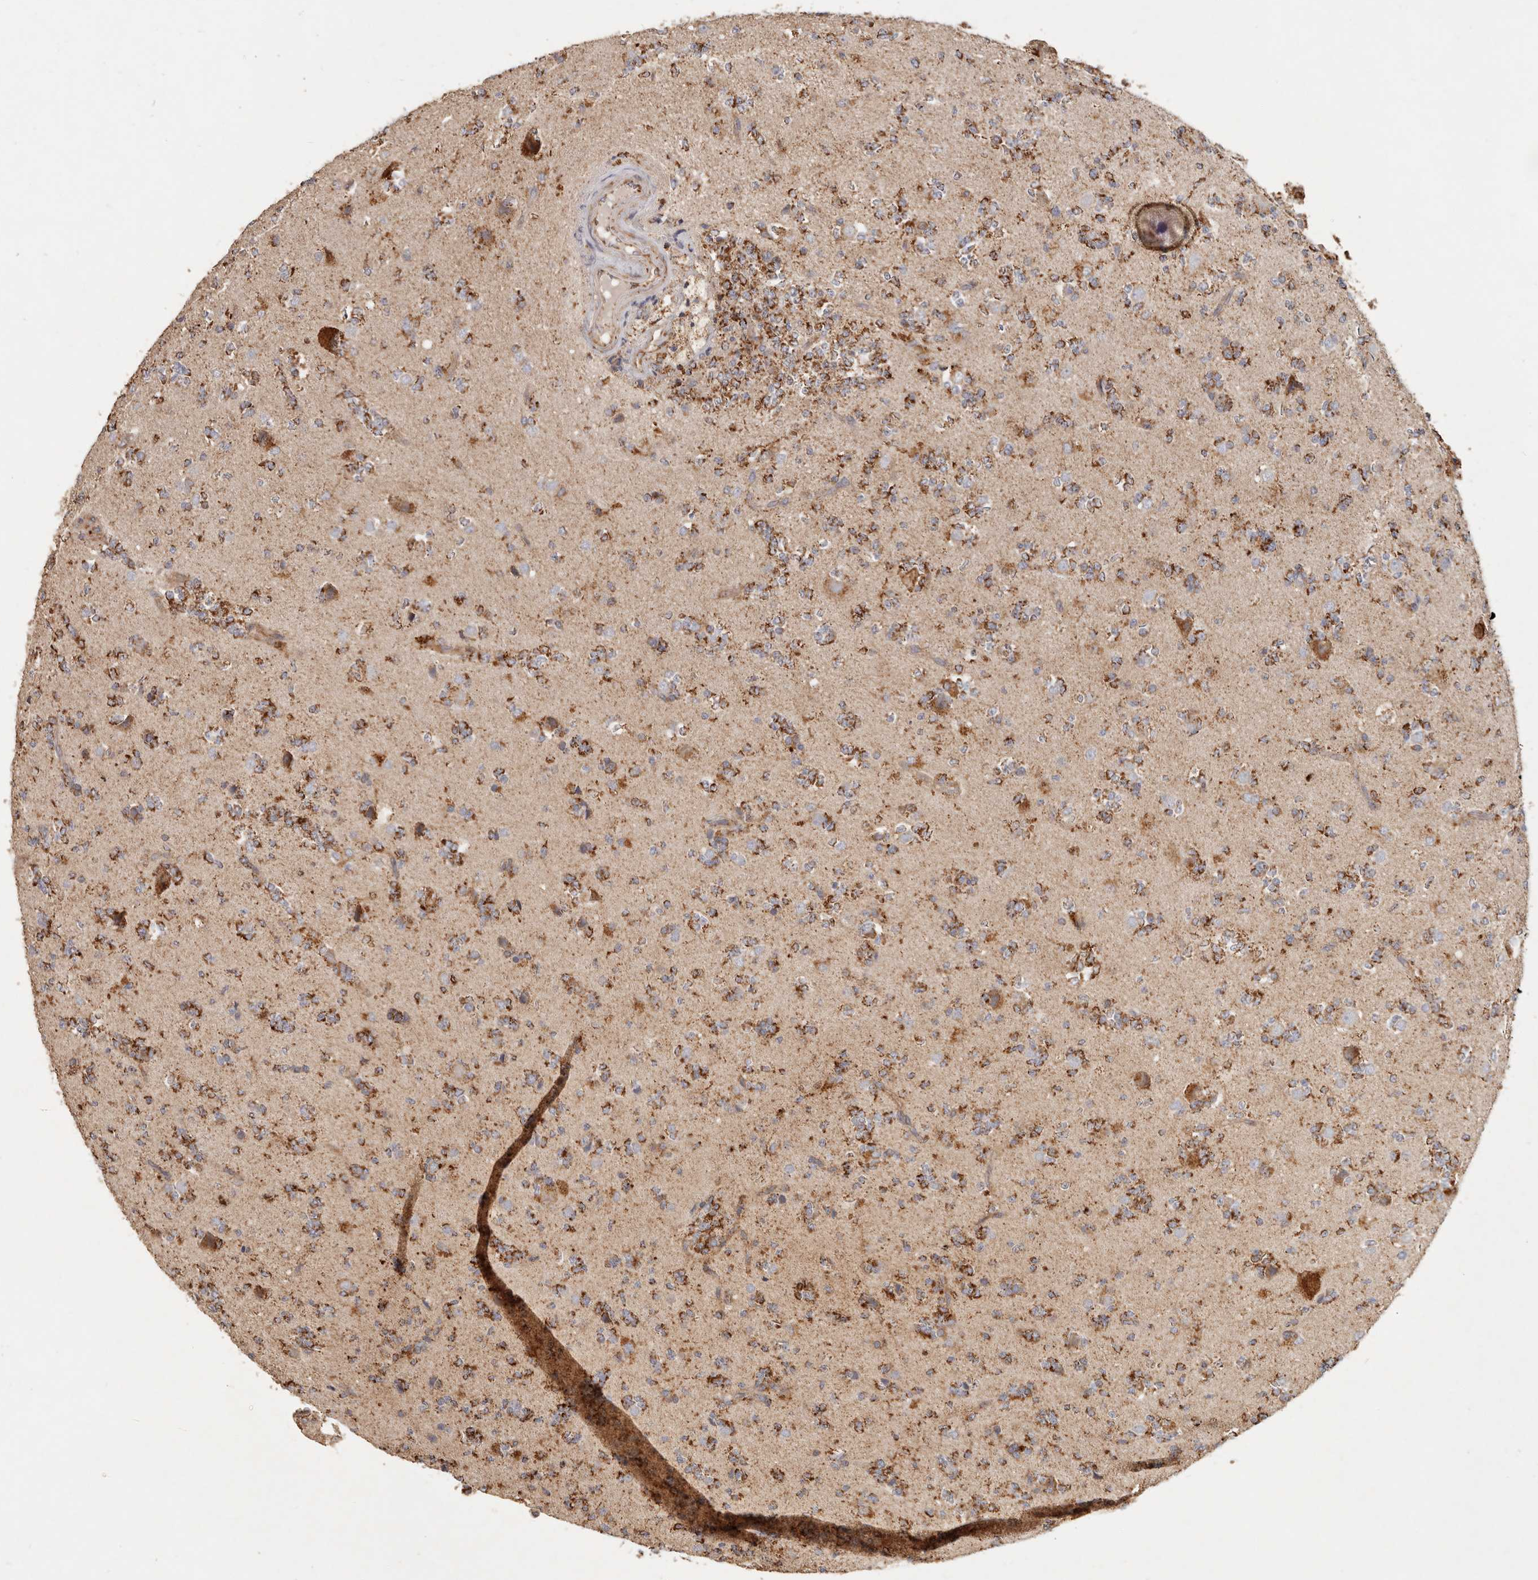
{"staining": {"intensity": "strong", "quantity": ">75%", "location": "cytoplasmic/membranous"}, "tissue": "glioma", "cell_type": "Tumor cells", "image_type": "cancer", "snomed": [{"axis": "morphology", "description": "Glioma, malignant, High grade"}, {"axis": "topography", "description": "Brain"}], "caption": "Protein analysis of malignant glioma (high-grade) tissue shows strong cytoplasmic/membranous positivity in approximately >75% of tumor cells.", "gene": "ARHGEF10L", "patient": {"sex": "female", "age": 62}}